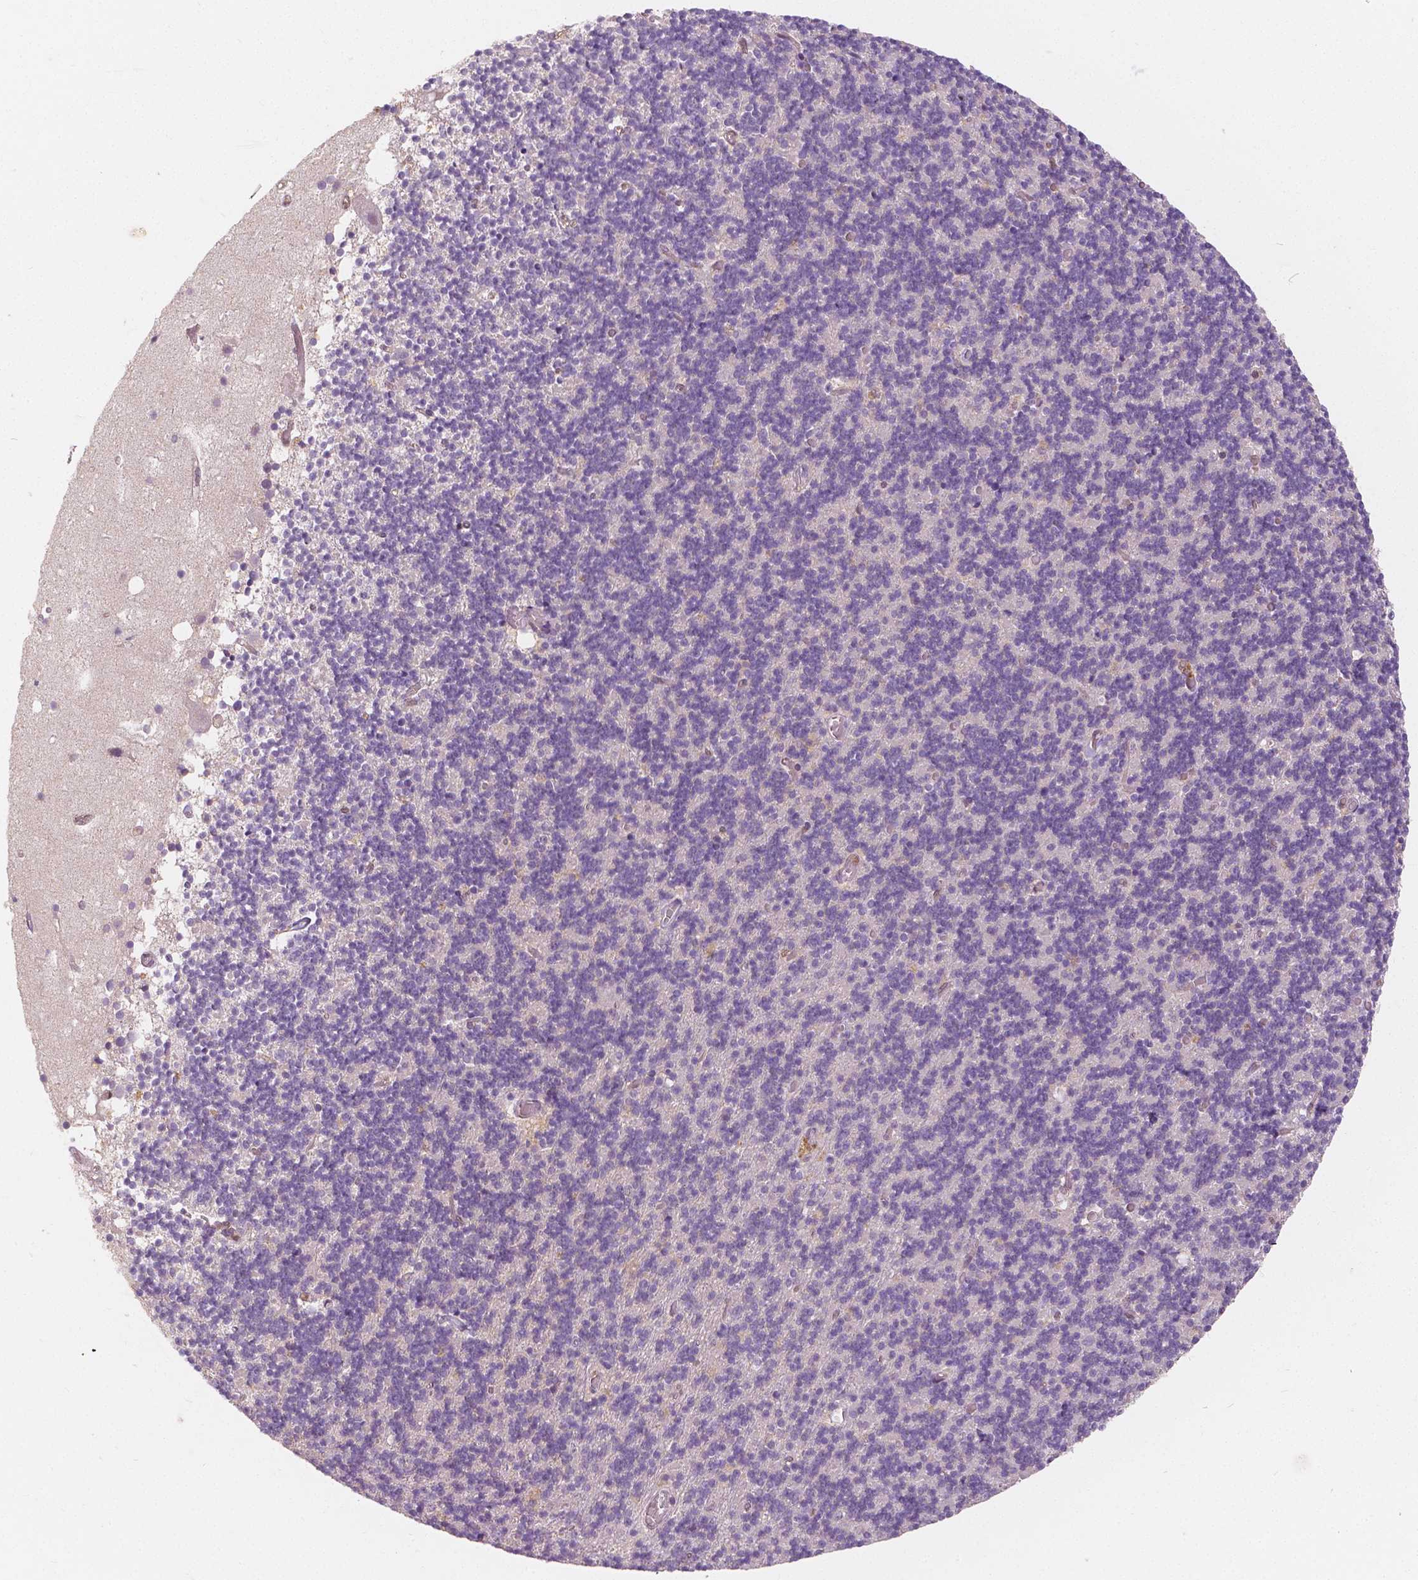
{"staining": {"intensity": "negative", "quantity": "none", "location": "none"}, "tissue": "cerebellum", "cell_type": "Cells in granular layer", "image_type": "normal", "snomed": [{"axis": "morphology", "description": "Normal tissue, NOS"}, {"axis": "topography", "description": "Cerebellum"}], "caption": "Cerebellum stained for a protein using immunohistochemistry shows no expression cells in granular layer.", "gene": "NAPRT", "patient": {"sex": "male", "age": 70}}